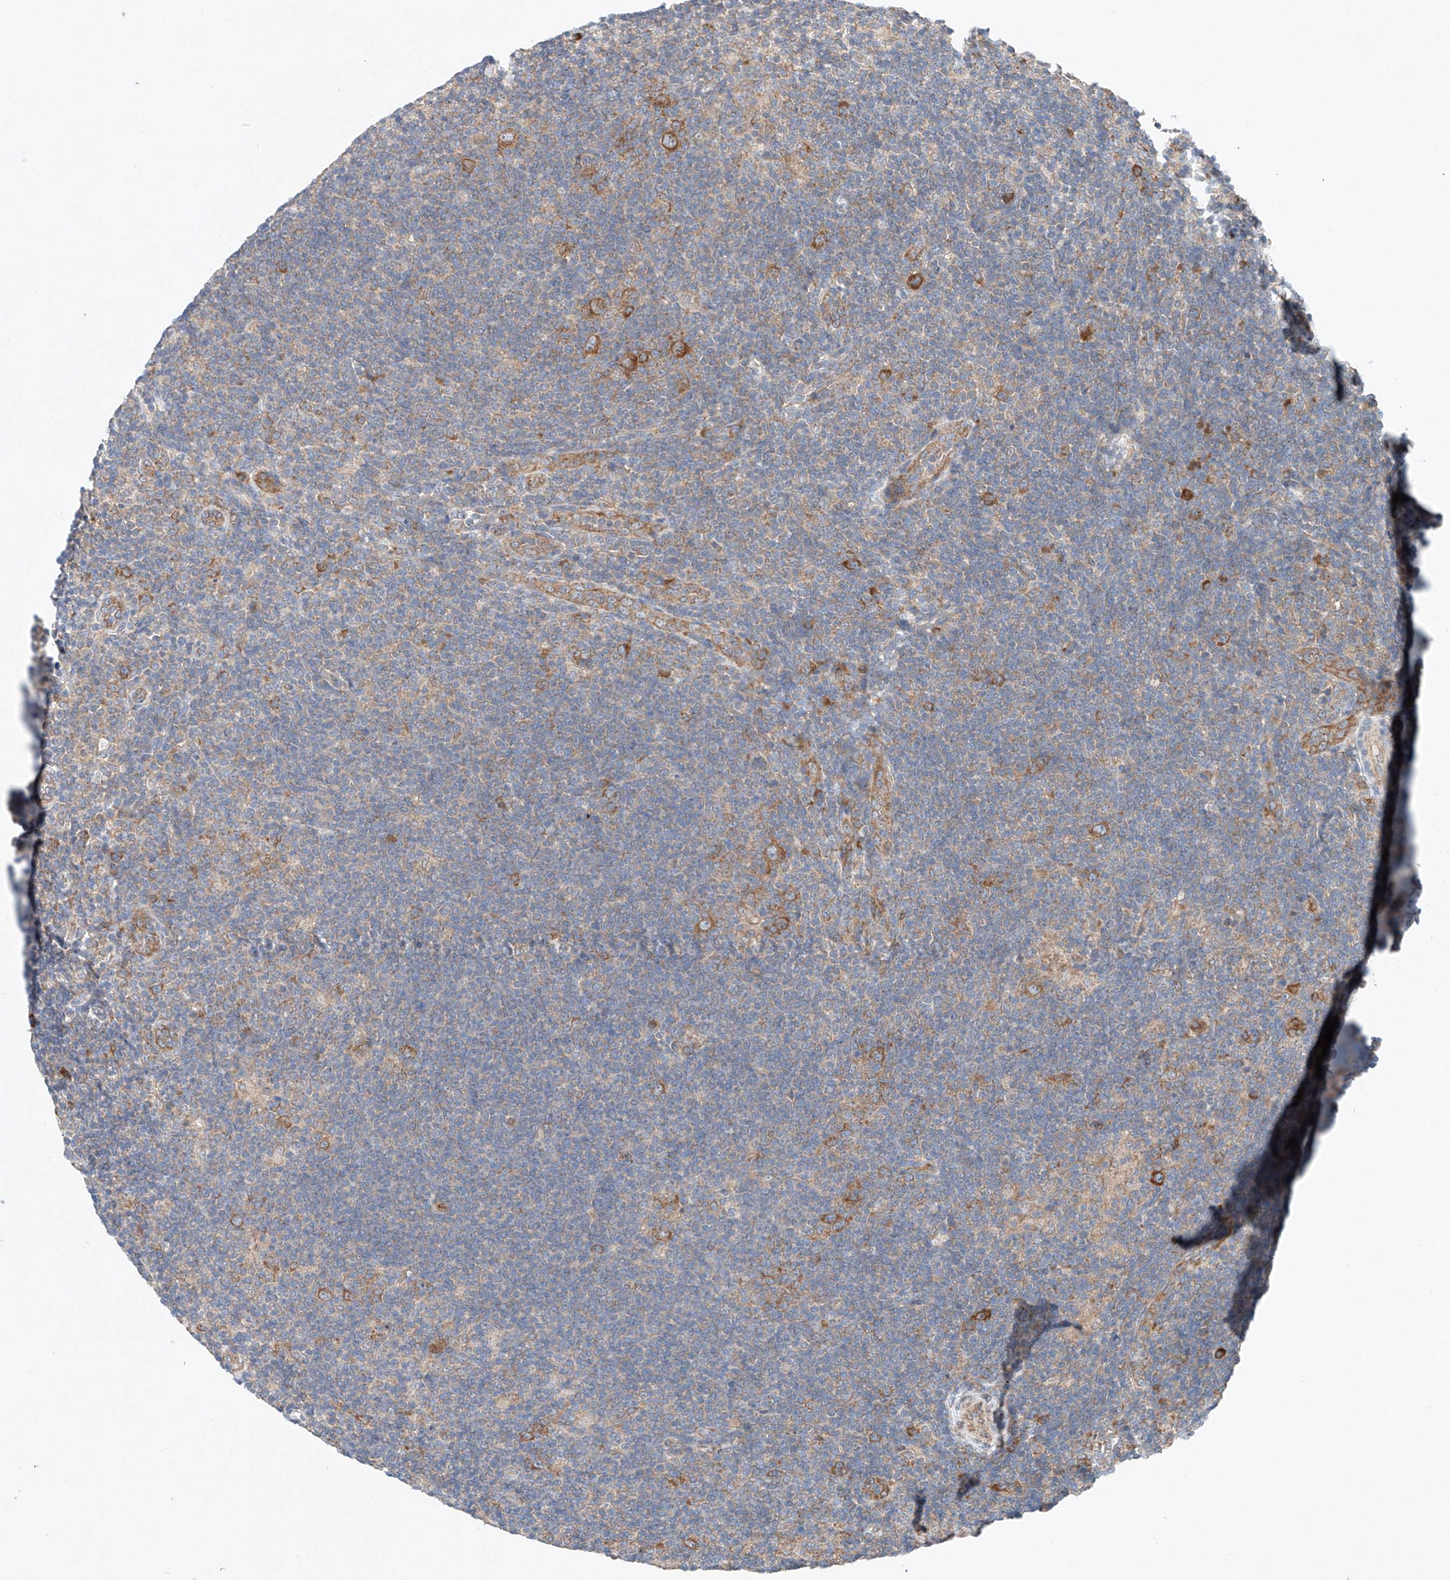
{"staining": {"intensity": "strong", "quantity": ">75%", "location": "cytoplasmic/membranous"}, "tissue": "lymphoma", "cell_type": "Tumor cells", "image_type": "cancer", "snomed": [{"axis": "morphology", "description": "Hodgkin's disease, NOS"}, {"axis": "topography", "description": "Lymph node"}], "caption": "Human lymphoma stained with a brown dye exhibits strong cytoplasmic/membranous positive staining in about >75% of tumor cells.", "gene": "FASTK", "patient": {"sex": "female", "age": 57}}